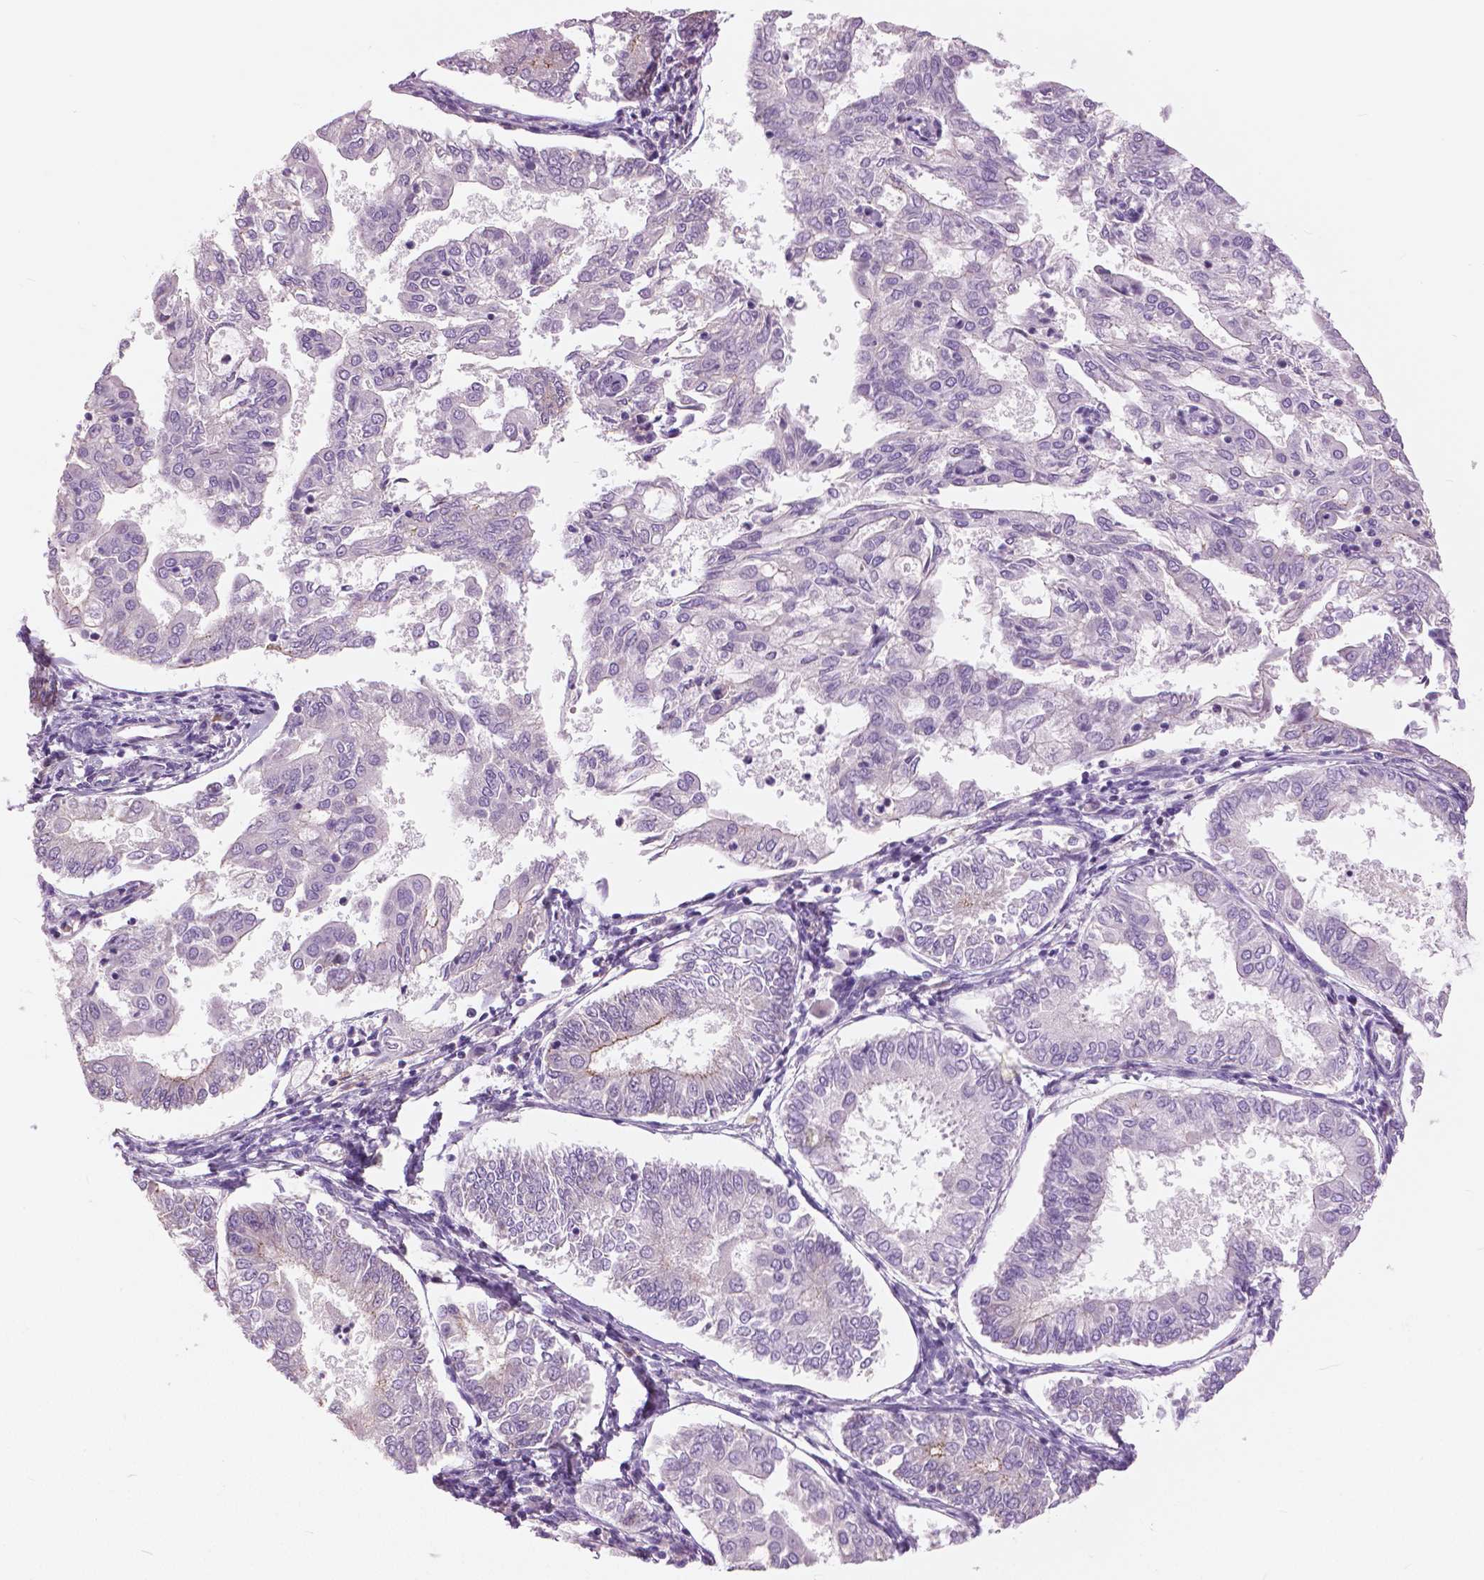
{"staining": {"intensity": "negative", "quantity": "none", "location": "none"}, "tissue": "endometrial cancer", "cell_type": "Tumor cells", "image_type": "cancer", "snomed": [{"axis": "morphology", "description": "Adenocarcinoma, NOS"}, {"axis": "topography", "description": "Endometrium"}], "caption": "Endometrial adenocarcinoma was stained to show a protein in brown. There is no significant staining in tumor cells.", "gene": "SERPINI1", "patient": {"sex": "female", "age": 68}}